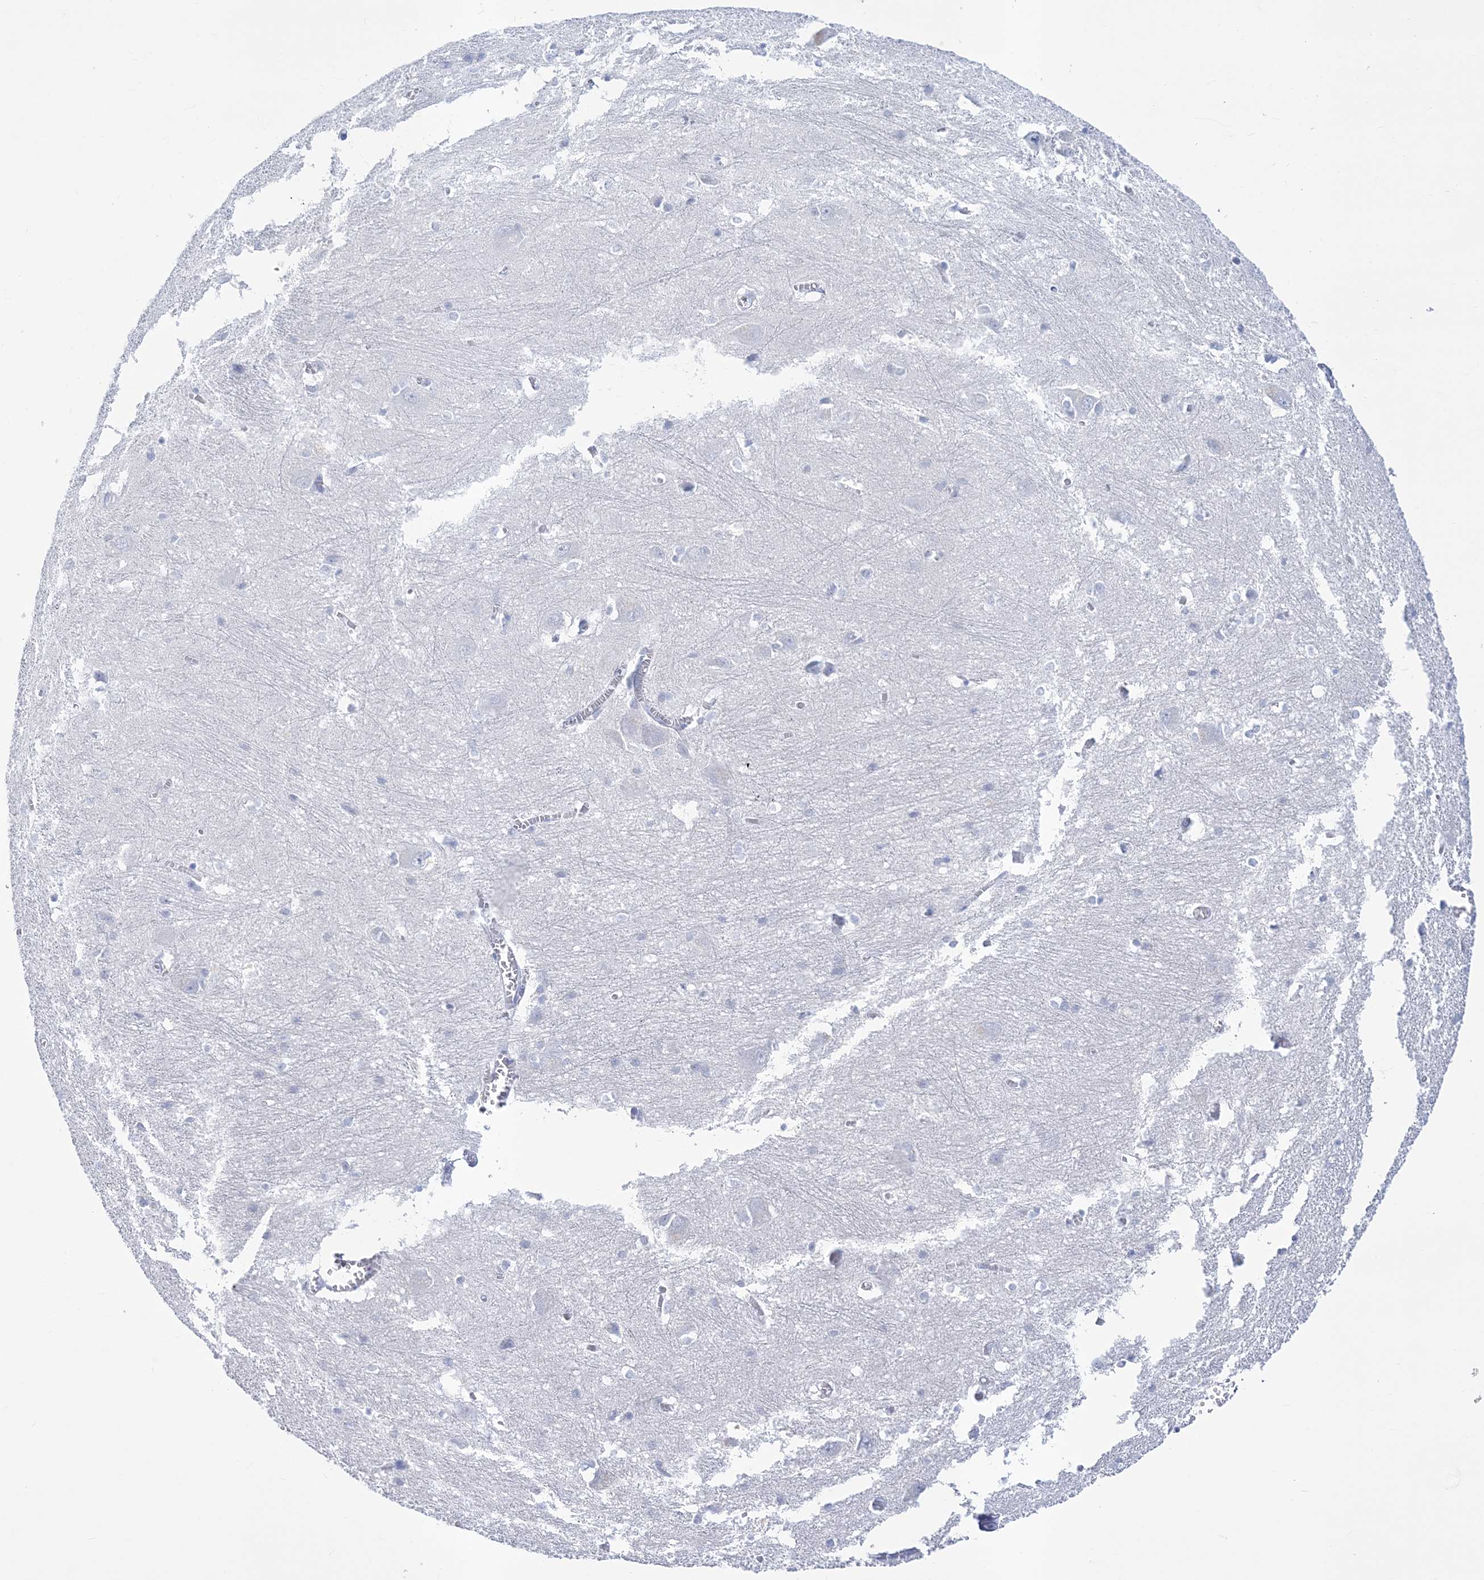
{"staining": {"intensity": "negative", "quantity": "none", "location": "none"}, "tissue": "caudate", "cell_type": "Glial cells", "image_type": "normal", "snomed": [{"axis": "morphology", "description": "Normal tissue, NOS"}, {"axis": "topography", "description": "Lateral ventricle wall"}], "caption": "High power microscopy histopathology image of an immunohistochemistry (IHC) micrograph of normal caudate, revealing no significant staining in glial cells. (Stains: DAB IHC with hematoxylin counter stain, Microscopy: brightfield microscopy at high magnification).", "gene": "RBP2", "patient": {"sex": "male", "age": 37}}